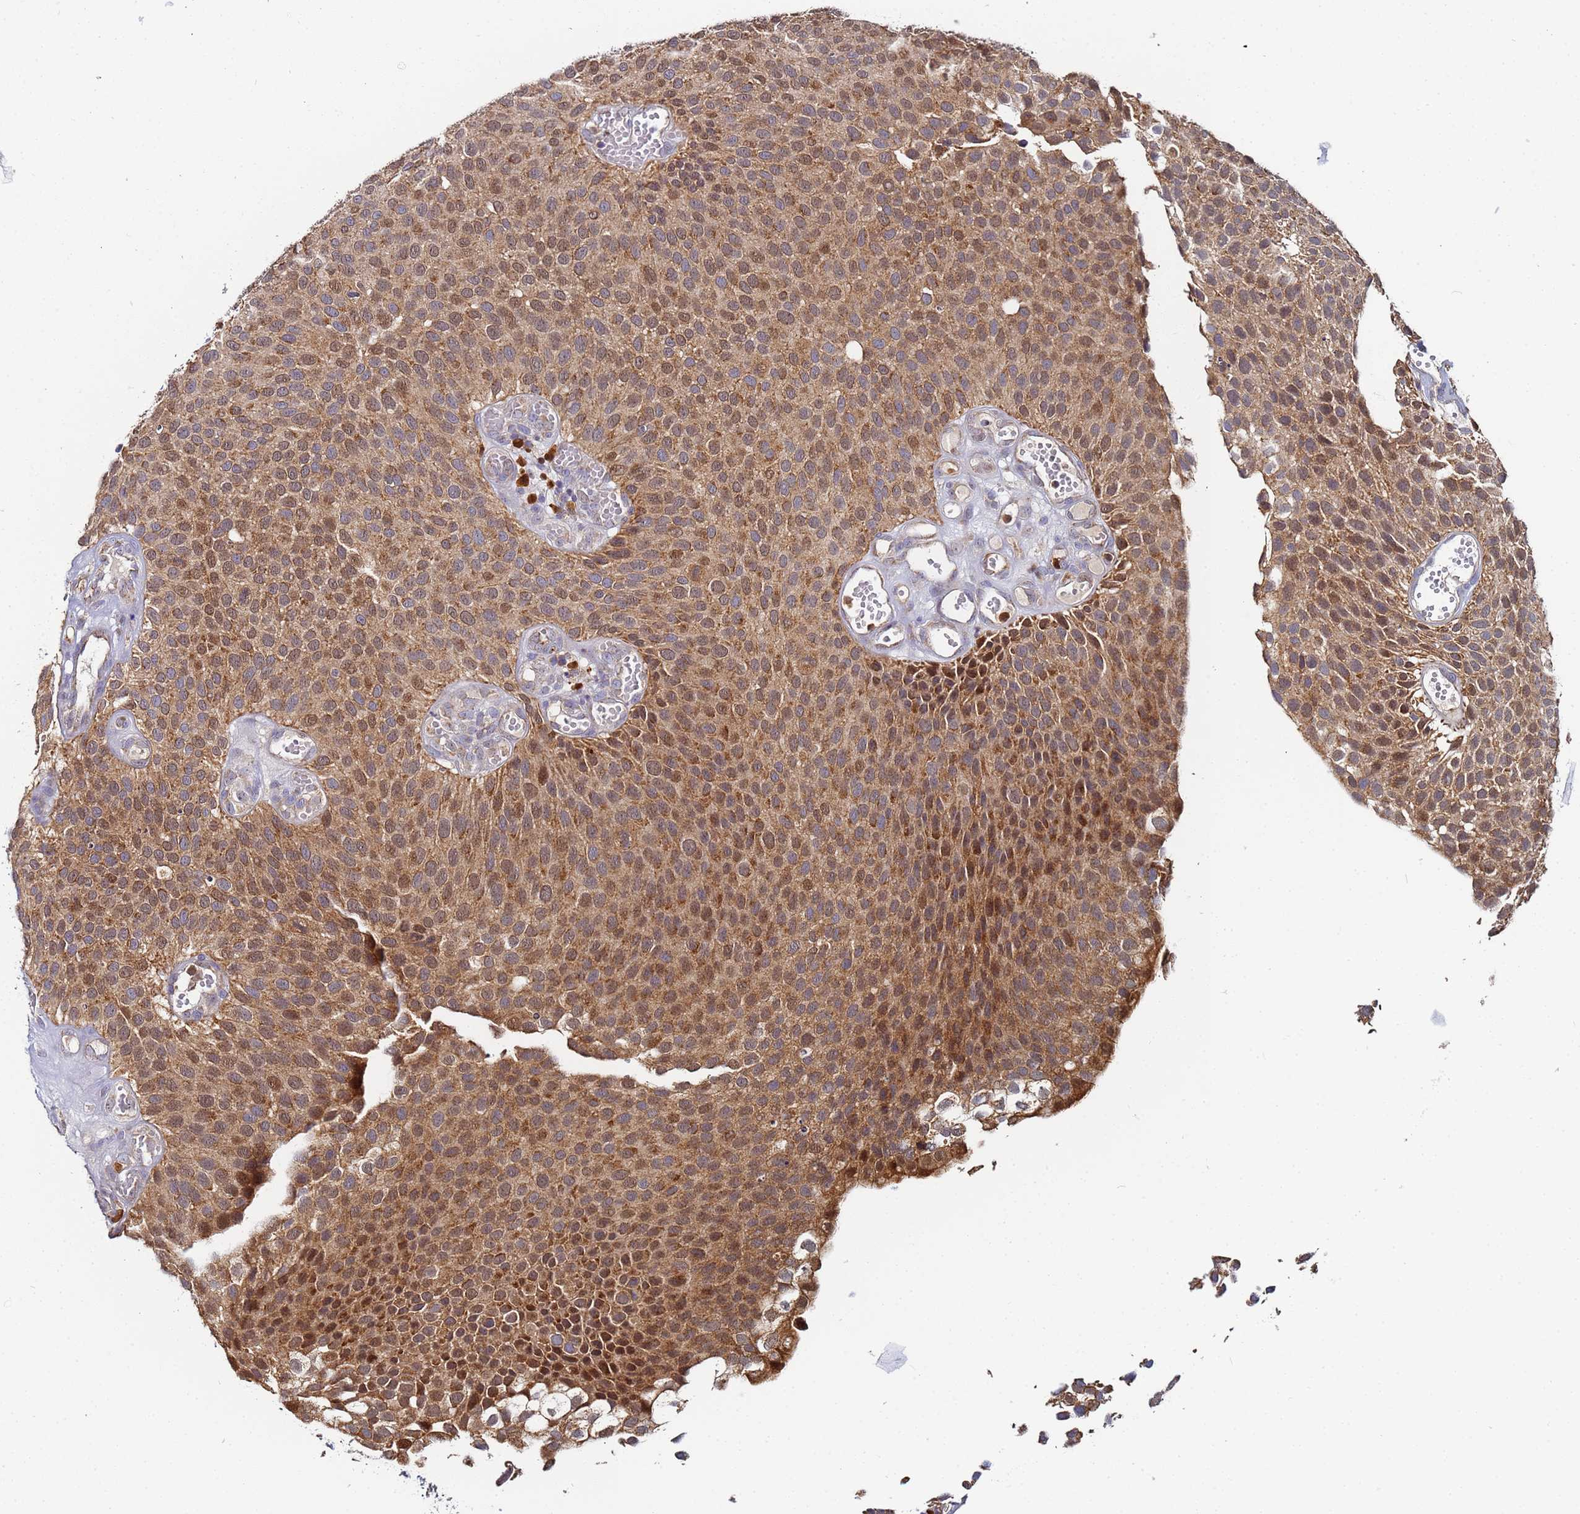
{"staining": {"intensity": "moderate", "quantity": ">75%", "location": "cytoplasmic/membranous,nuclear"}, "tissue": "urothelial cancer", "cell_type": "Tumor cells", "image_type": "cancer", "snomed": [{"axis": "morphology", "description": "Urothelial carcinoma, Low grade"}, {"axis": "topography", "description": "Urinary bladder"}], "caption": "A high-resolution histopathology image shows immunohistochemistry (IHC) staining of urothelial carcinoma (low-grade), which shows moderate cytoplasmic/membranous and nuclear staining in approximately >75% of tumor cells. The protein of interest is stained brown, and the nuclei are stained in blue (DAB (3,3'-diaminobenzidine) IHC with brightfield microscopy, high magnification).", "gene": "CCDC127", "patient": {"sex": "male", "age": 89}}